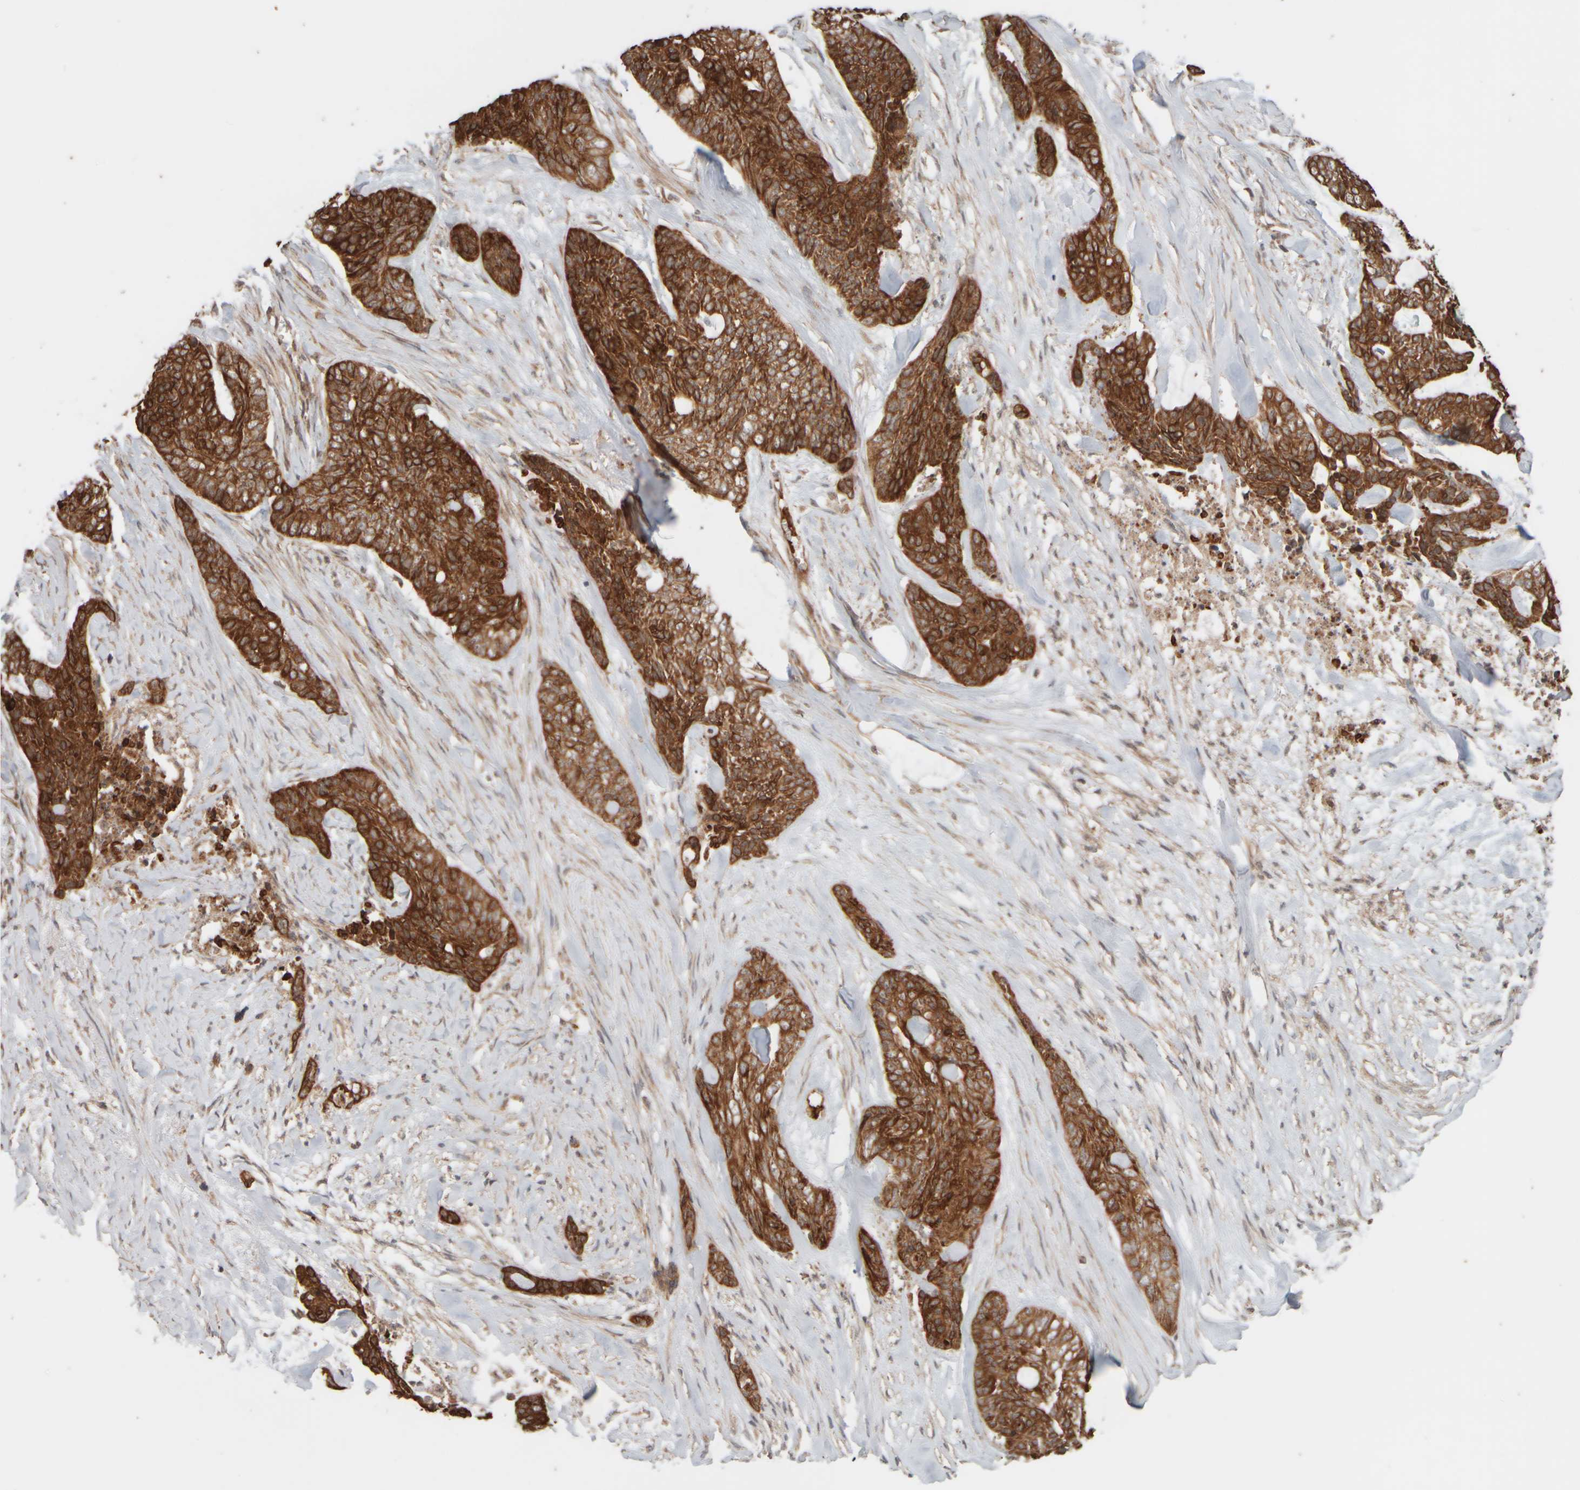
{"staining": {"intensity": "strong", "quantity": ">75%", "location": "cytoplasmic/membranous"}, "tissue": "skin cancer", "cell_type": "Tumor cells", "image_type": "cancer", "snomed": [{"axis": "morphology", "description": "Basal cell carcinoma"}, {"axis": "topography", "description": "Skin"}], "caption": "Skin cancer stained with immunohistochemistry (IHC) shows strong cytoplasmic/membranous positivity in approximately >75% of tumor cells. The protein of interest is shown in brown color, while the nuclei are stained blue.", "gene": "EIF2B3", "patient": {"sex": "female", "age": 64}}